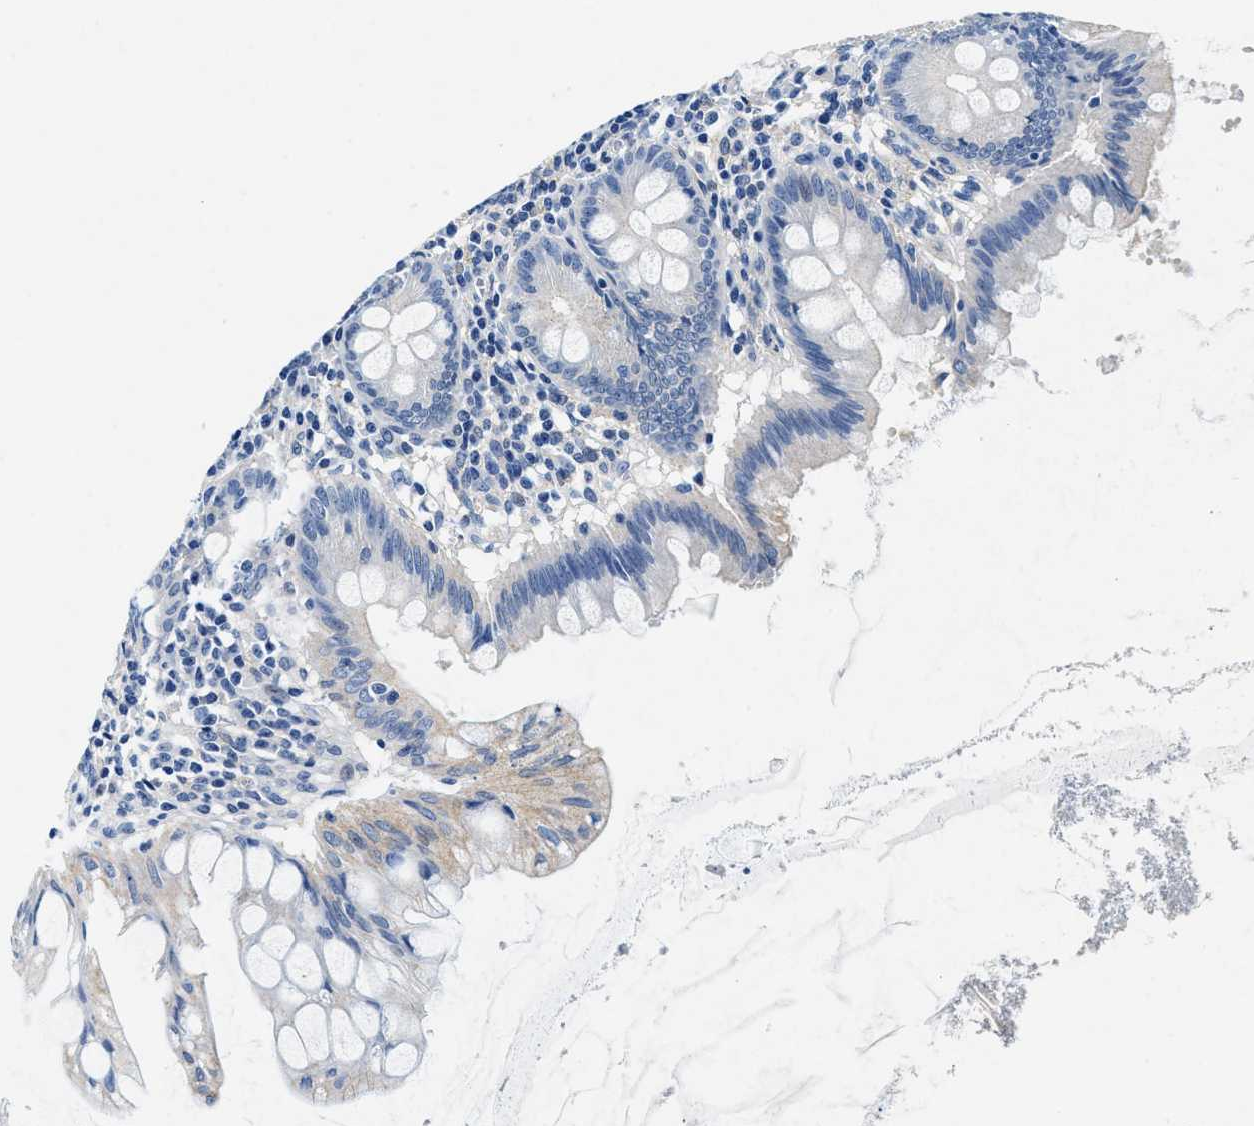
{"staining": {"intensity": "negative", "quantity": "none", "location": "none"}, "tissue": "appendix", "cell_type": "Glandular cells", "image_type": "normal", "snomed": [{"axis": "morphology", "description": "Normal tissue, NOS"}, {"axis": "topography", "description": "Appendix"}], "caption": "Histopathology image shows no significant protein staining in glandular cells of unremarkable appendix. Nuclei are stained in blue.", "gene": "SLC8A1", "patient": {"sex": "male", "age": 56}}